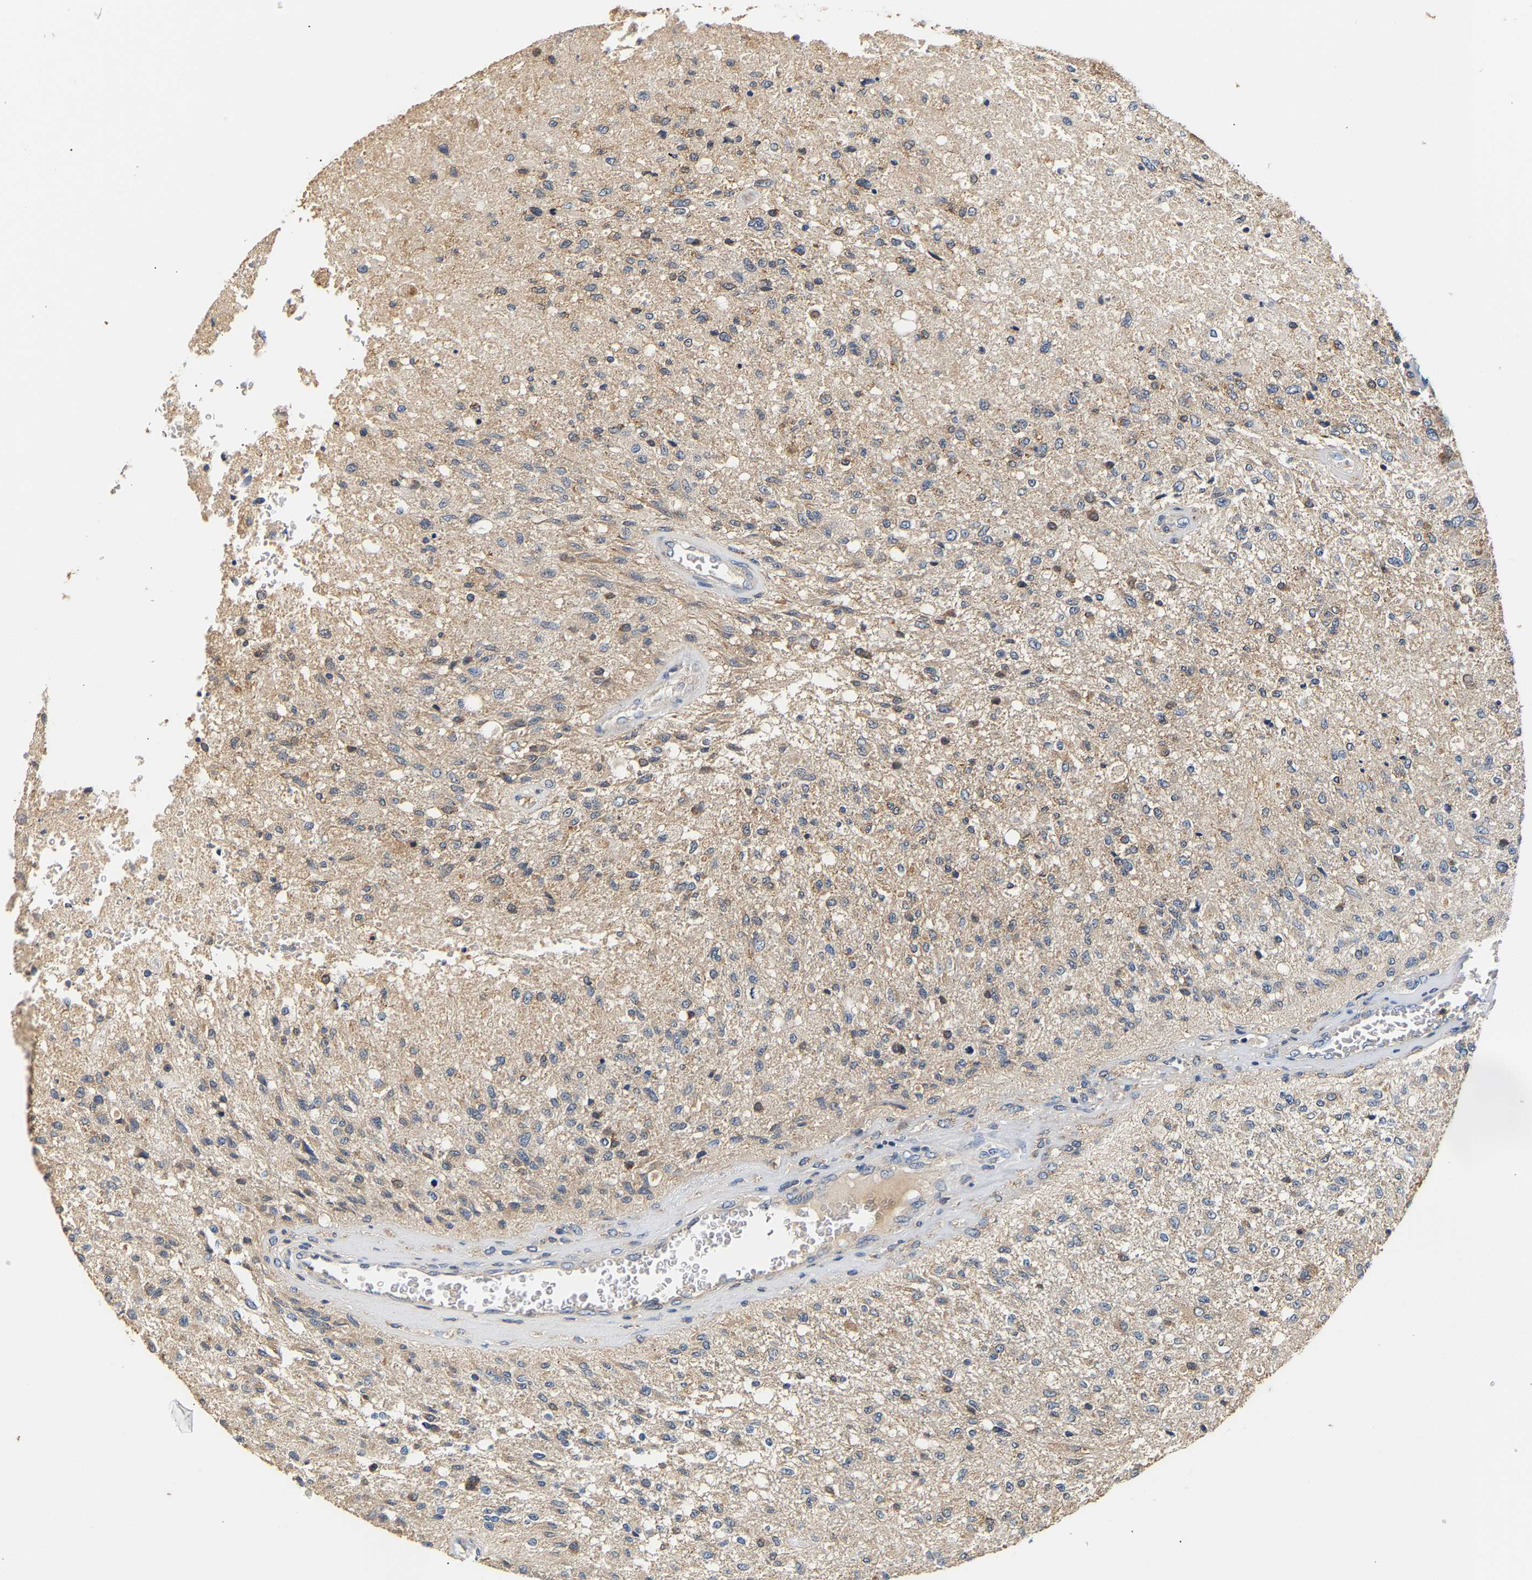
{"staining": {"intensity": "weak", "quantity": "<25%", "location": "cytoplasmic/membranous"}, "tissue": "glioma", "cell_type": "Tumor cells", "image_type": "cancer", "snomed": [{"axis": "morphology", "description": "Normal tissue, NOS"}, {"axis": "morphology", "description": "Glioma, malignant, High grade"}, {"axis": "topography", "description": "Cerebral cortex"}], "caption": "Immunohistochemistry micrograph of neoplastic tissue: human glioma stained with DAB displays no significant protein expression in tumor cells.", "gene": "PPID", "patient": {"sex": "male", "age": 77}}